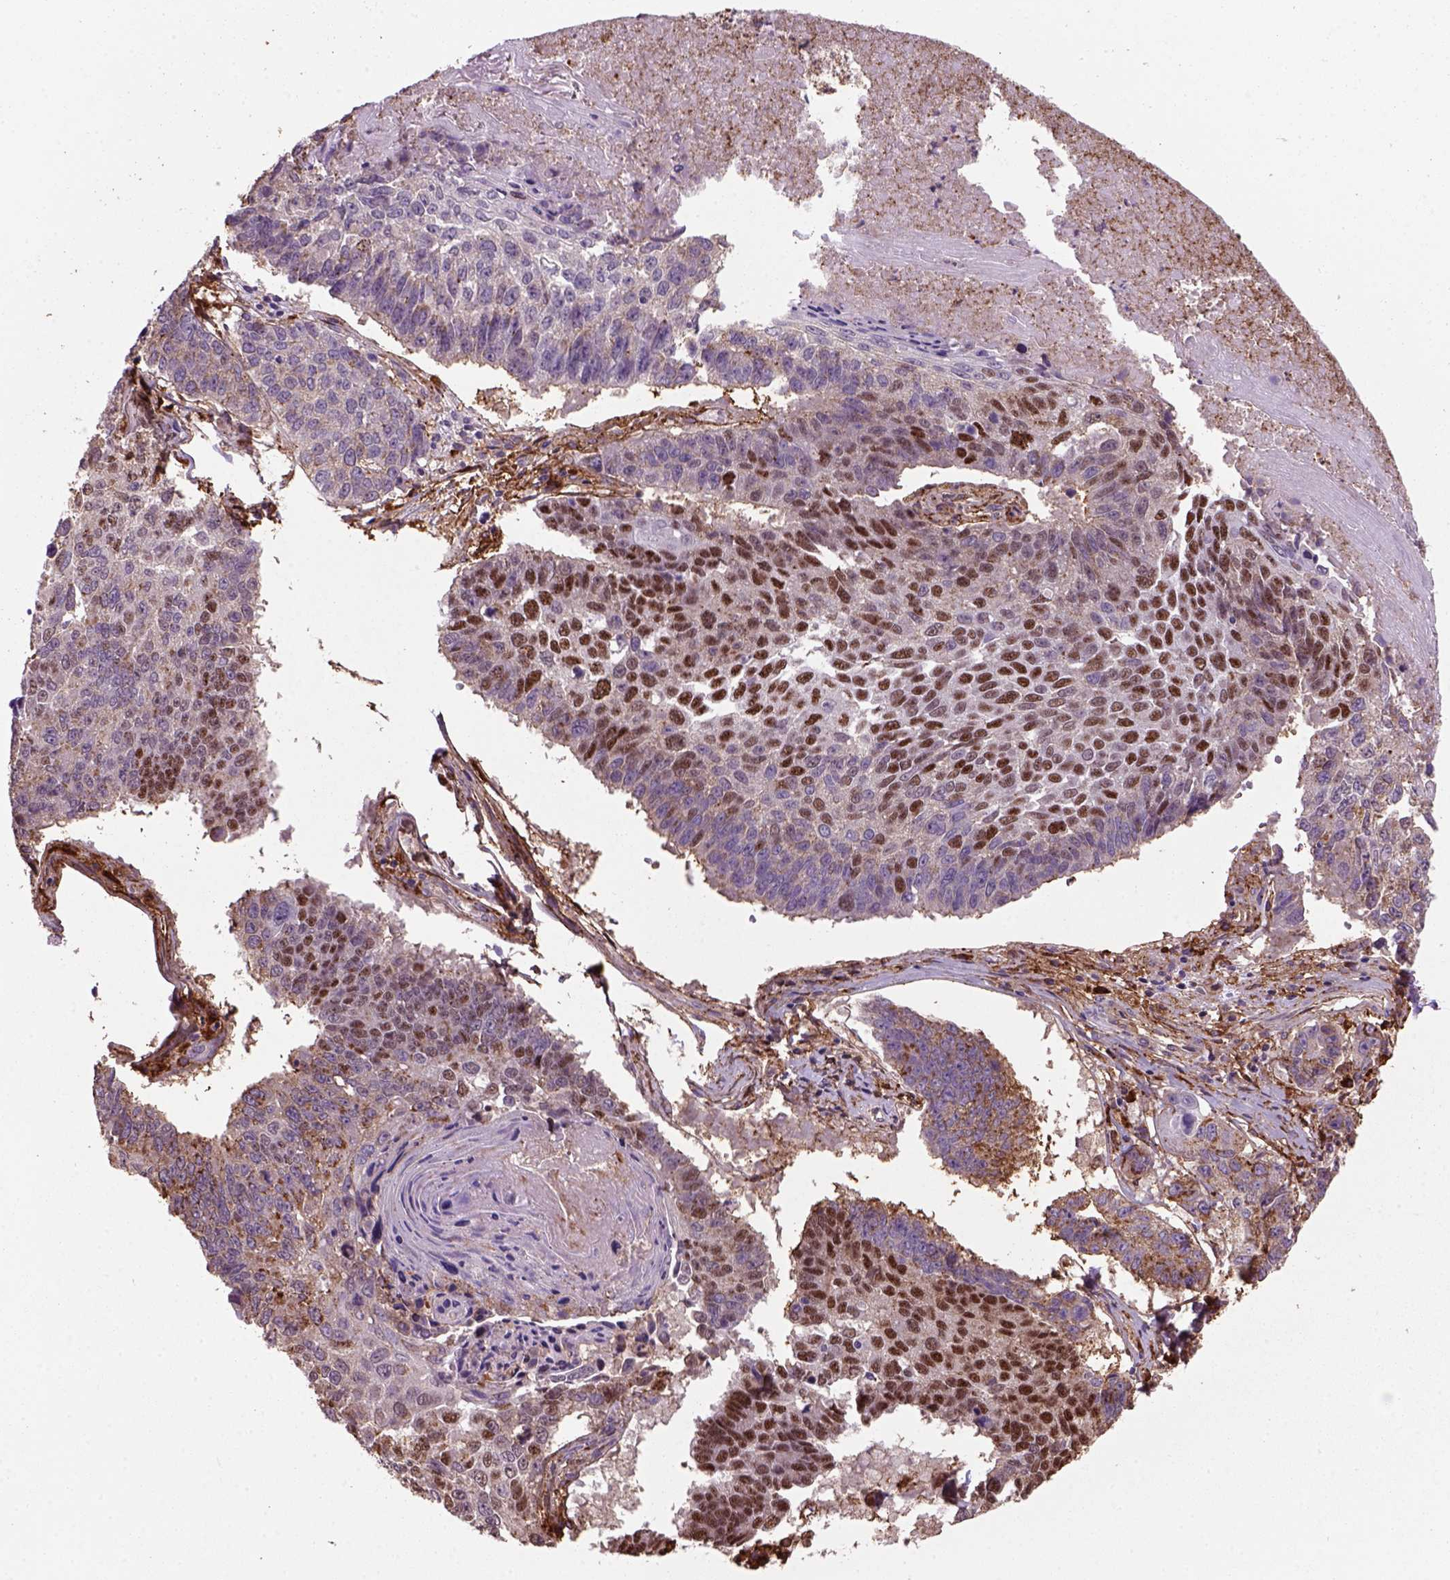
{"staining": {"intensity": "strong", "quantity": "25%-75%", "location": "nuclear"}, "tissue": "lung cancer", "cell_type": "Tumor cells", "image_type": "cancer", "snomed": [{"axis": "morphology", "description": "Squamous cell carcinoma, NOS"}, {"axis": "topography", "description": "Lung"}], "caption": "Immunohistochemistry (DAB) staining of lung cancer (squamous cell carcinoma) reveals strong nuclear protein positivity in approximately 25%-75% of tumor cells.", "gene": "MARCKS", "patient": {"sex": "male", "age": 73}}